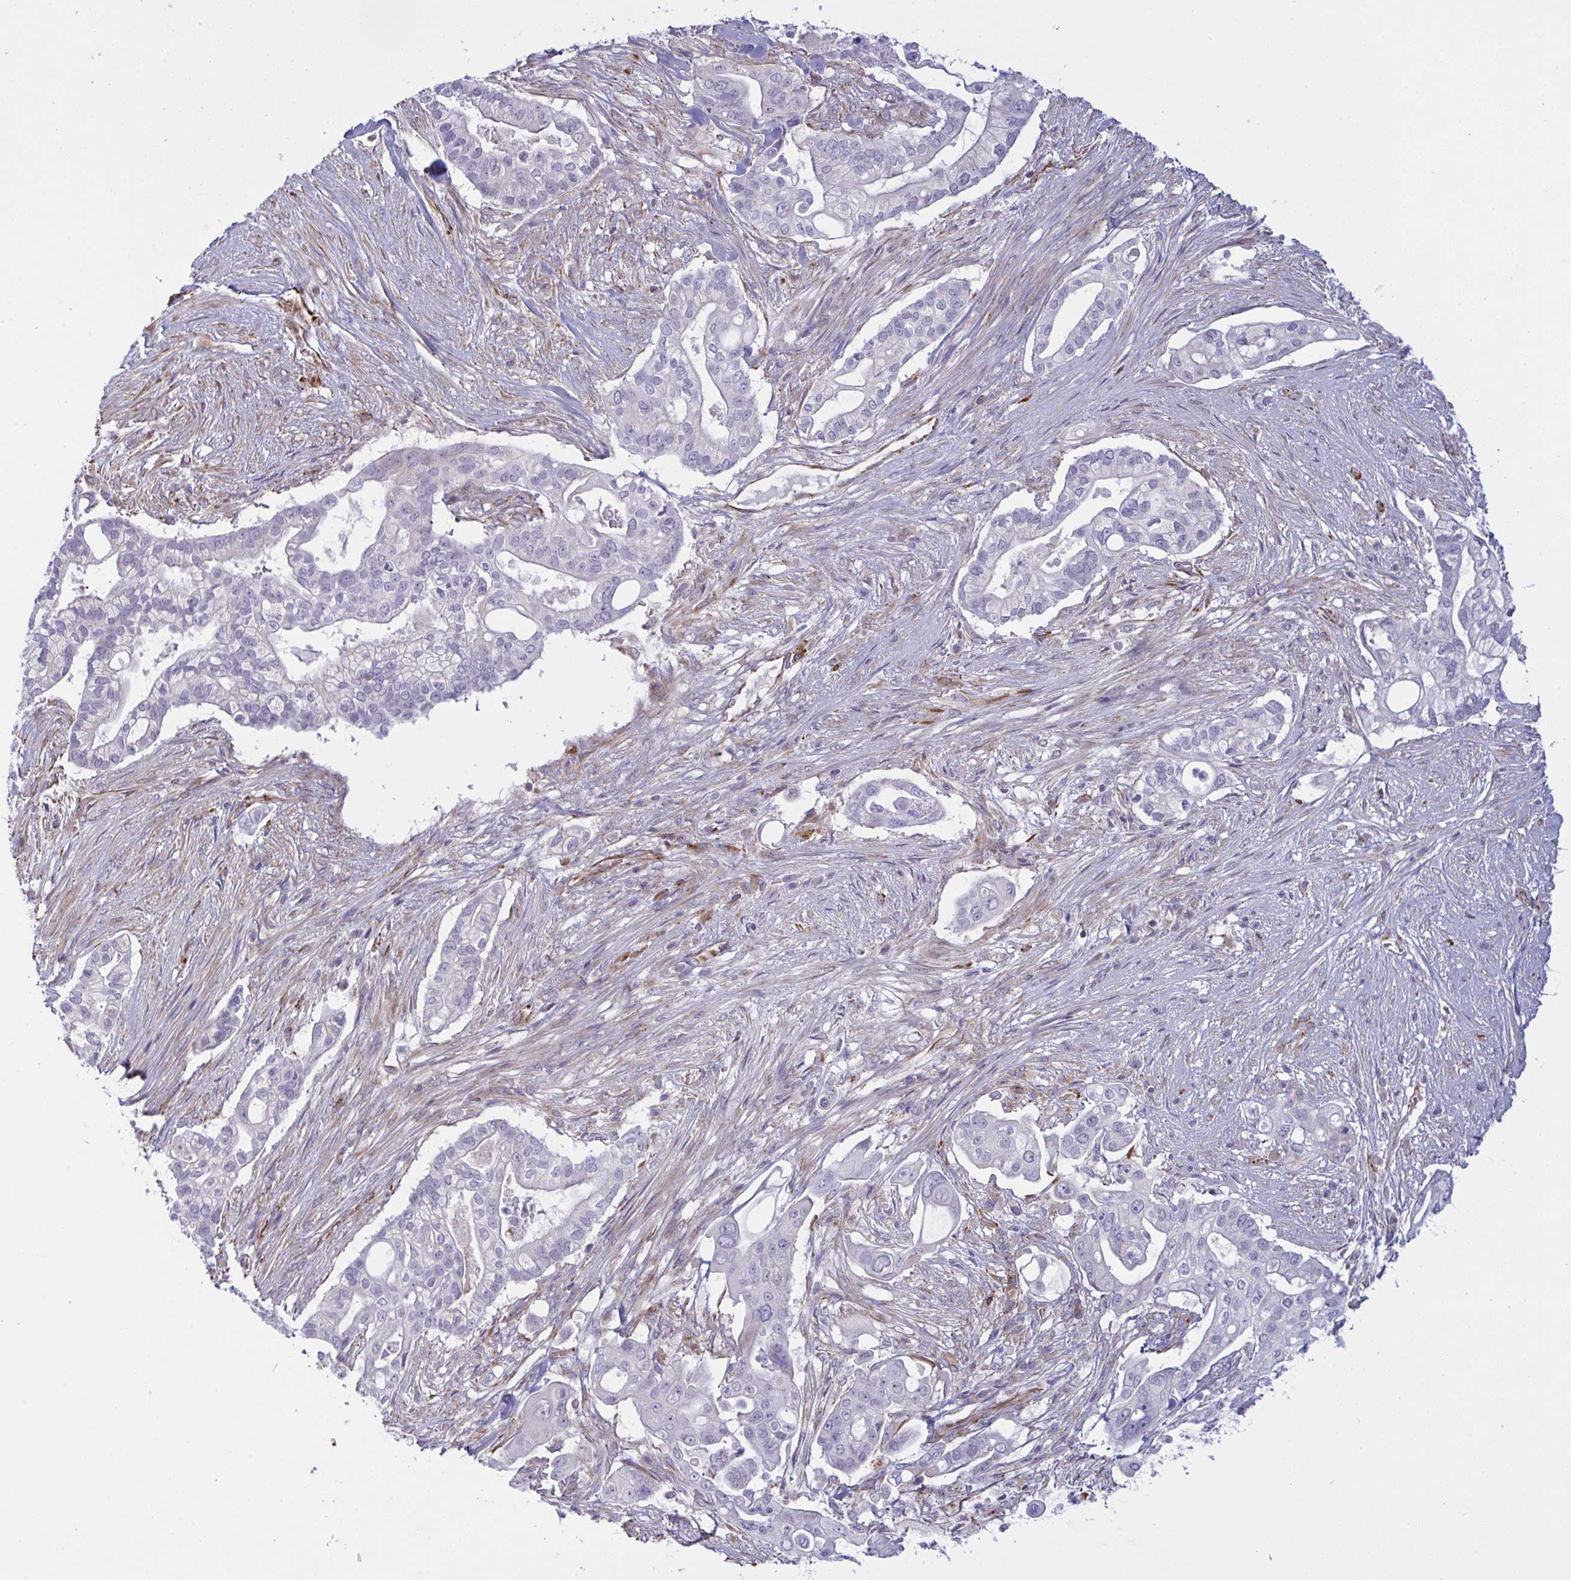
{"staining": {"intensity": "negative", "quantity": "none", "location": "none"}, "tissue": "pancreatic cancer", "cell_type": "Tumor cells", "image_type": "cancer", "snomed": [{"axis": "morphology", "description": "Adenocarcinoma, NOS"}, {"axis": "topography", "description": "Pancreas"}], "caption": "This photomicrograph is of pancreatic cancer (adenocarcinoma) stained with IHC to label a protein in brown with the nuclei are counter-stained blue. There is no staining in tumor cells.", "gene": "DCBLD1", "patient": {"sex": "female", "age": 69}}